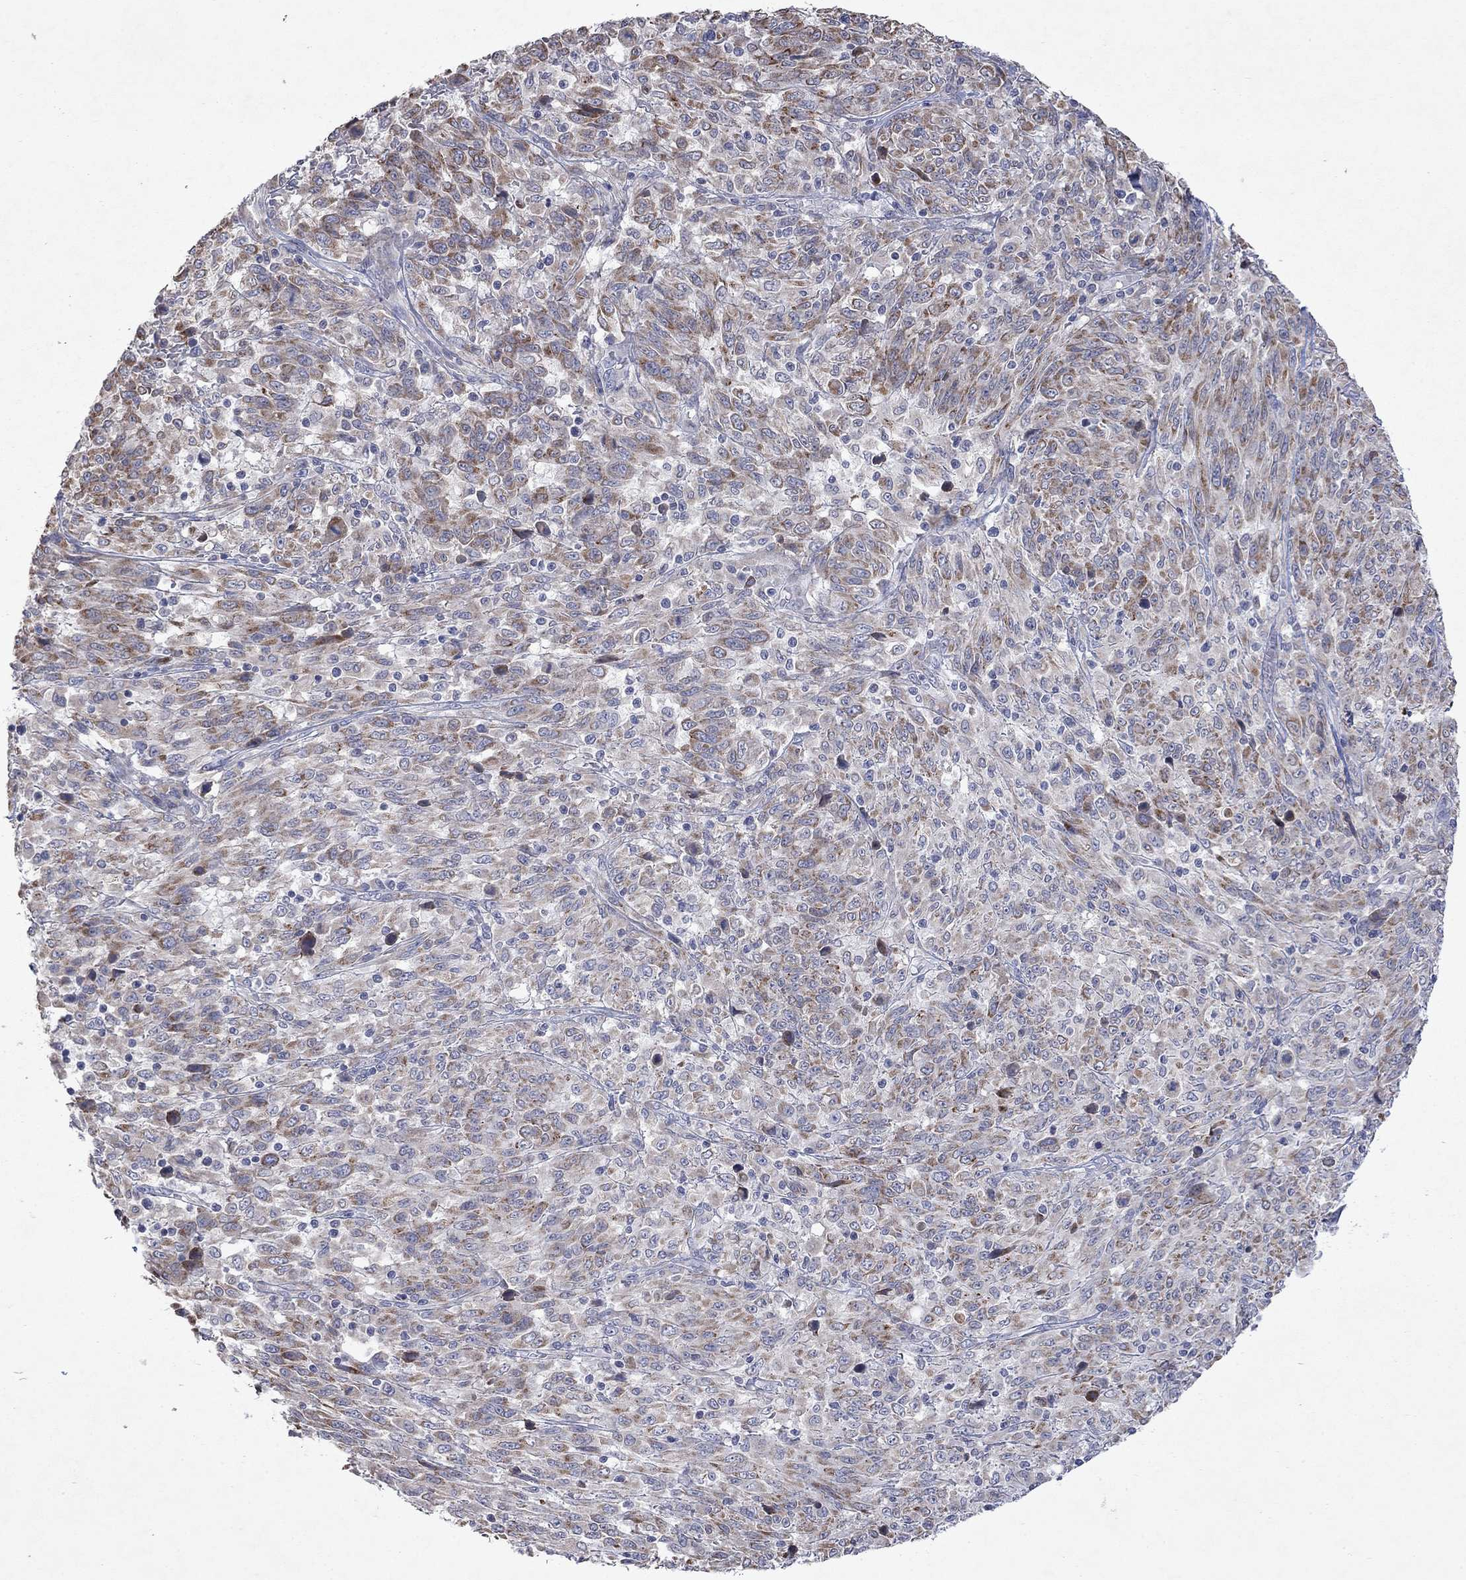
{"staining": {"intensity": "moderate", "quantity": "25%-75%", "location": "cytoplasmic/membranous"}, "tissue": "melanoma", "cell_type": "Tumor cells", "image_type": "cancer", "snomed": [{"axis": "morphology", "description": "Malignant melanoma, NOS"}, {"axis": "topography", "description": "Skin"}], "caption": "About 25%-75% of tumor cells in human melanoma exhibit moderate cytoplasmic/membranous protein staining as visualized by brown immunohistochemical staining.", "gene": "TMEM97", "patient": {"sex": "female", "age": 91}}